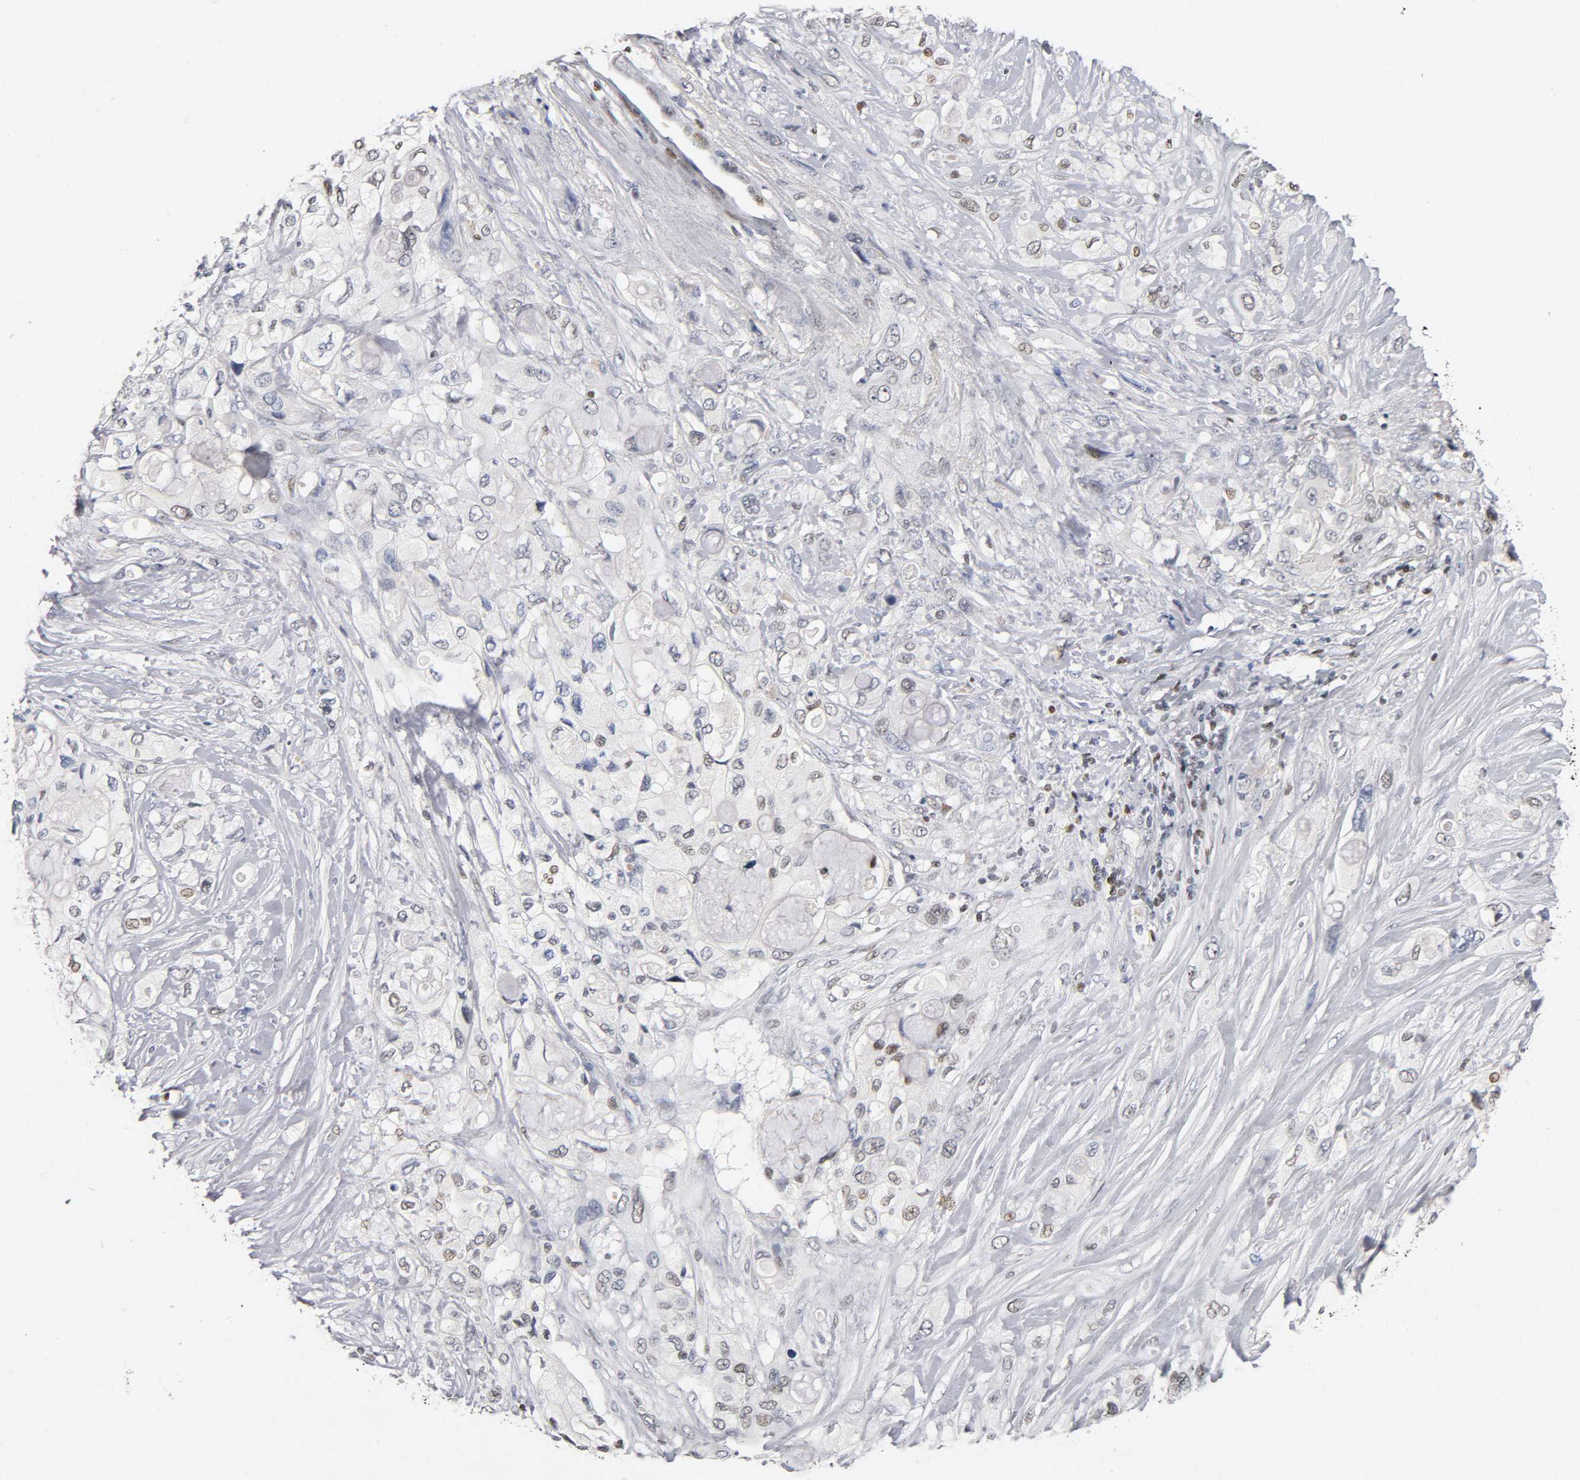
{"staining": {"intensity": "weak", "quantity": "25%-75%", "location": "nuclear"}, "tissue": "pancreatic cancer", "cell_type": "Tumor cells", "image_type": "cancer", "snomed": [{"axis": "morphology", "description": "Adenocarcinoma, NOS"}, {"axis": "topography", "description": "Pancreas"}], "caption": "An immunohistochemistry (IHC) histopathology image of tumor tissue is shown. Protein staining in brown highlights weak nuclear positivity in pancreatic cancer (adenocarcinoma) within tumor cells.", "gene": "SP3", "patient": {"sex": "female", "age": 59}}